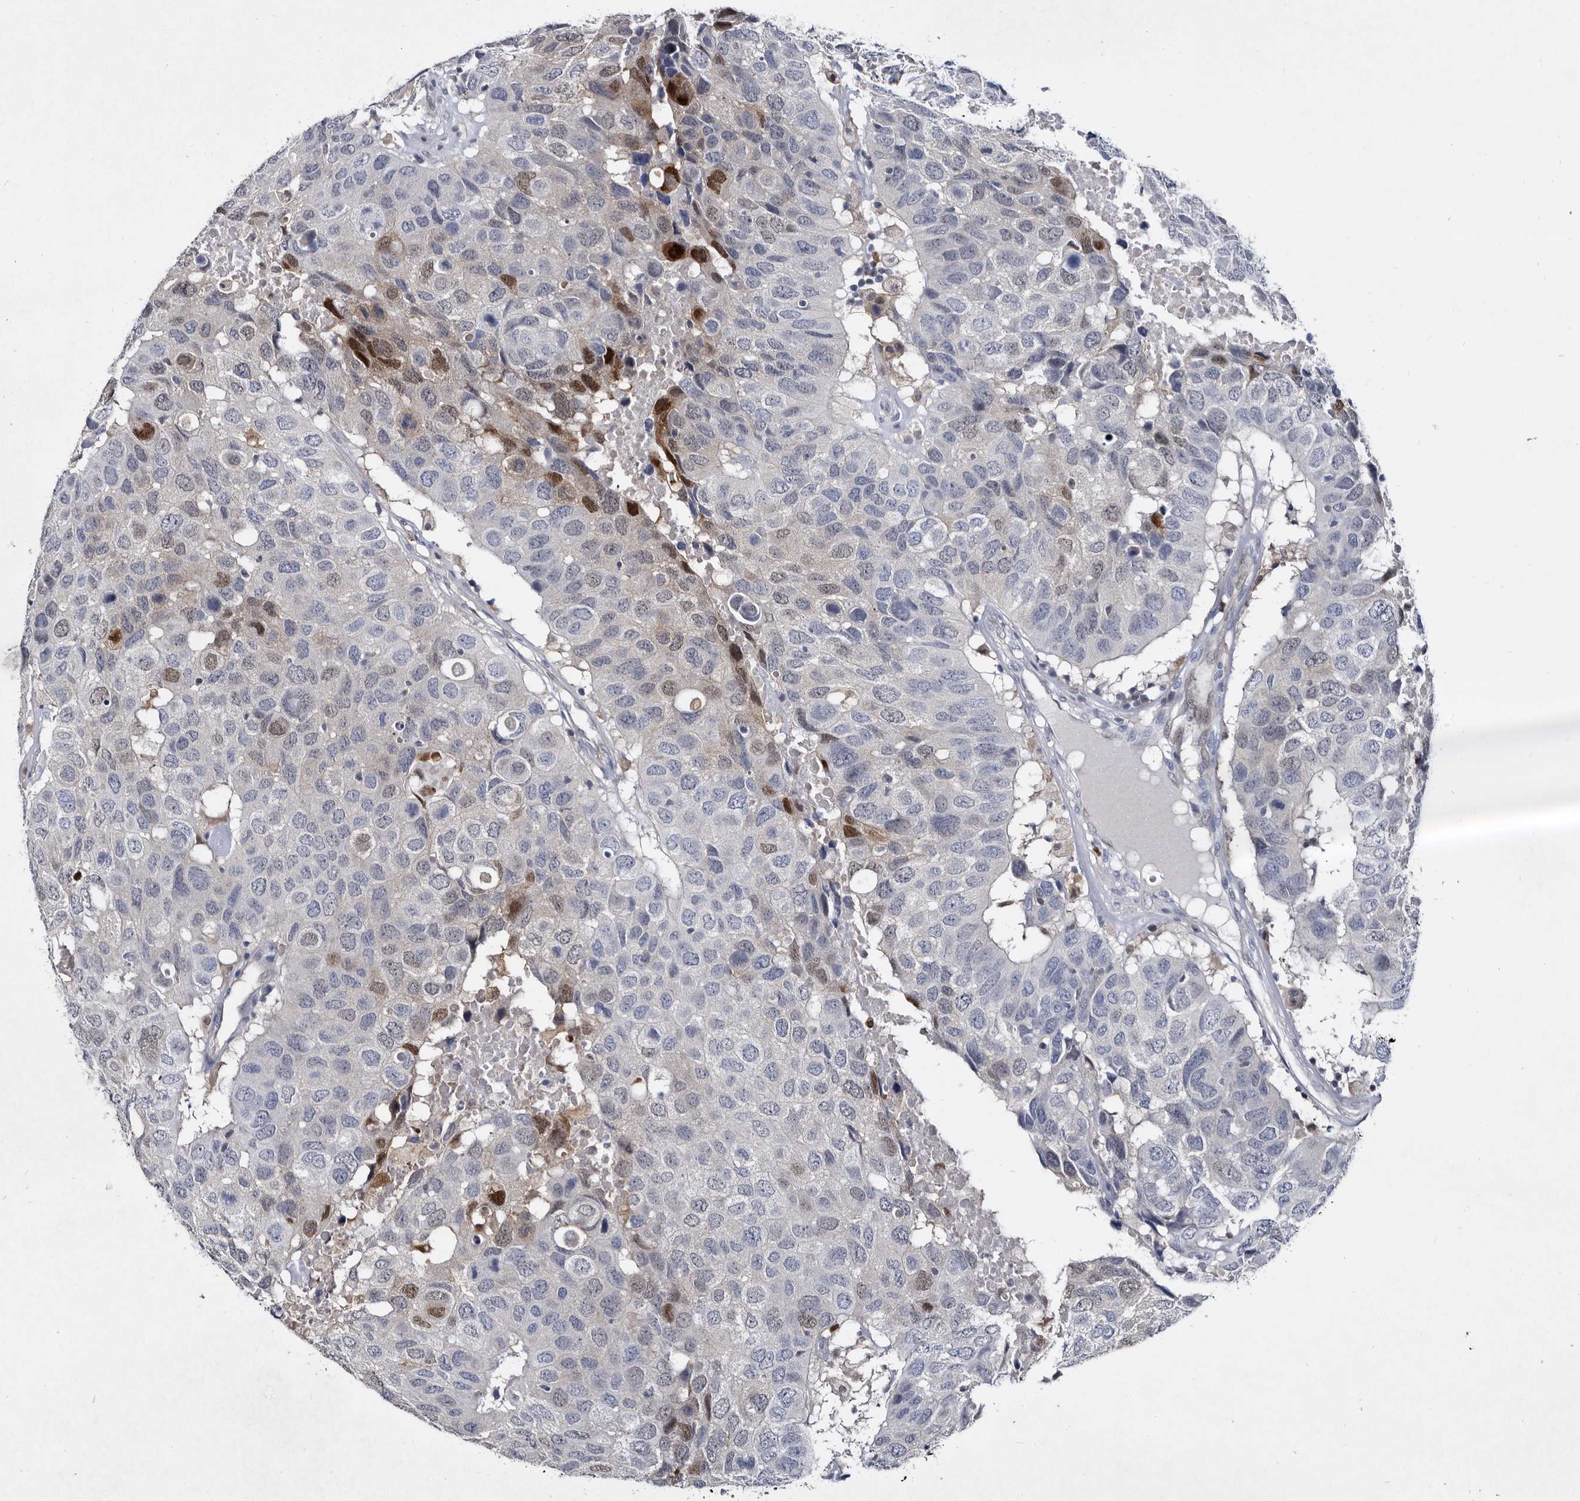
{"staining": {"intensity": "moderate", "quantity": "<25%", "location": "nuclear"}, "tissue": "head and neck cancer", "cell_type": "Tumor cells", "image_type": "cancer", "snomed": [{"axis": "morphology", "description": "Squamous cell carcinoma, NOS"}, {"axis": "topography", "description": "Head-Neck"}], "caption": "Protein expression analysis of human head and neck squamous cell carcinoma reveals moderate nuclear staining in about <25% of tumor cells. Immunohistochemistry (ihc) stains the protein in brown and the nuclei are stained blue.", "gene": "SERPINB8", "patient": {"sex": "male", "age": 66}}